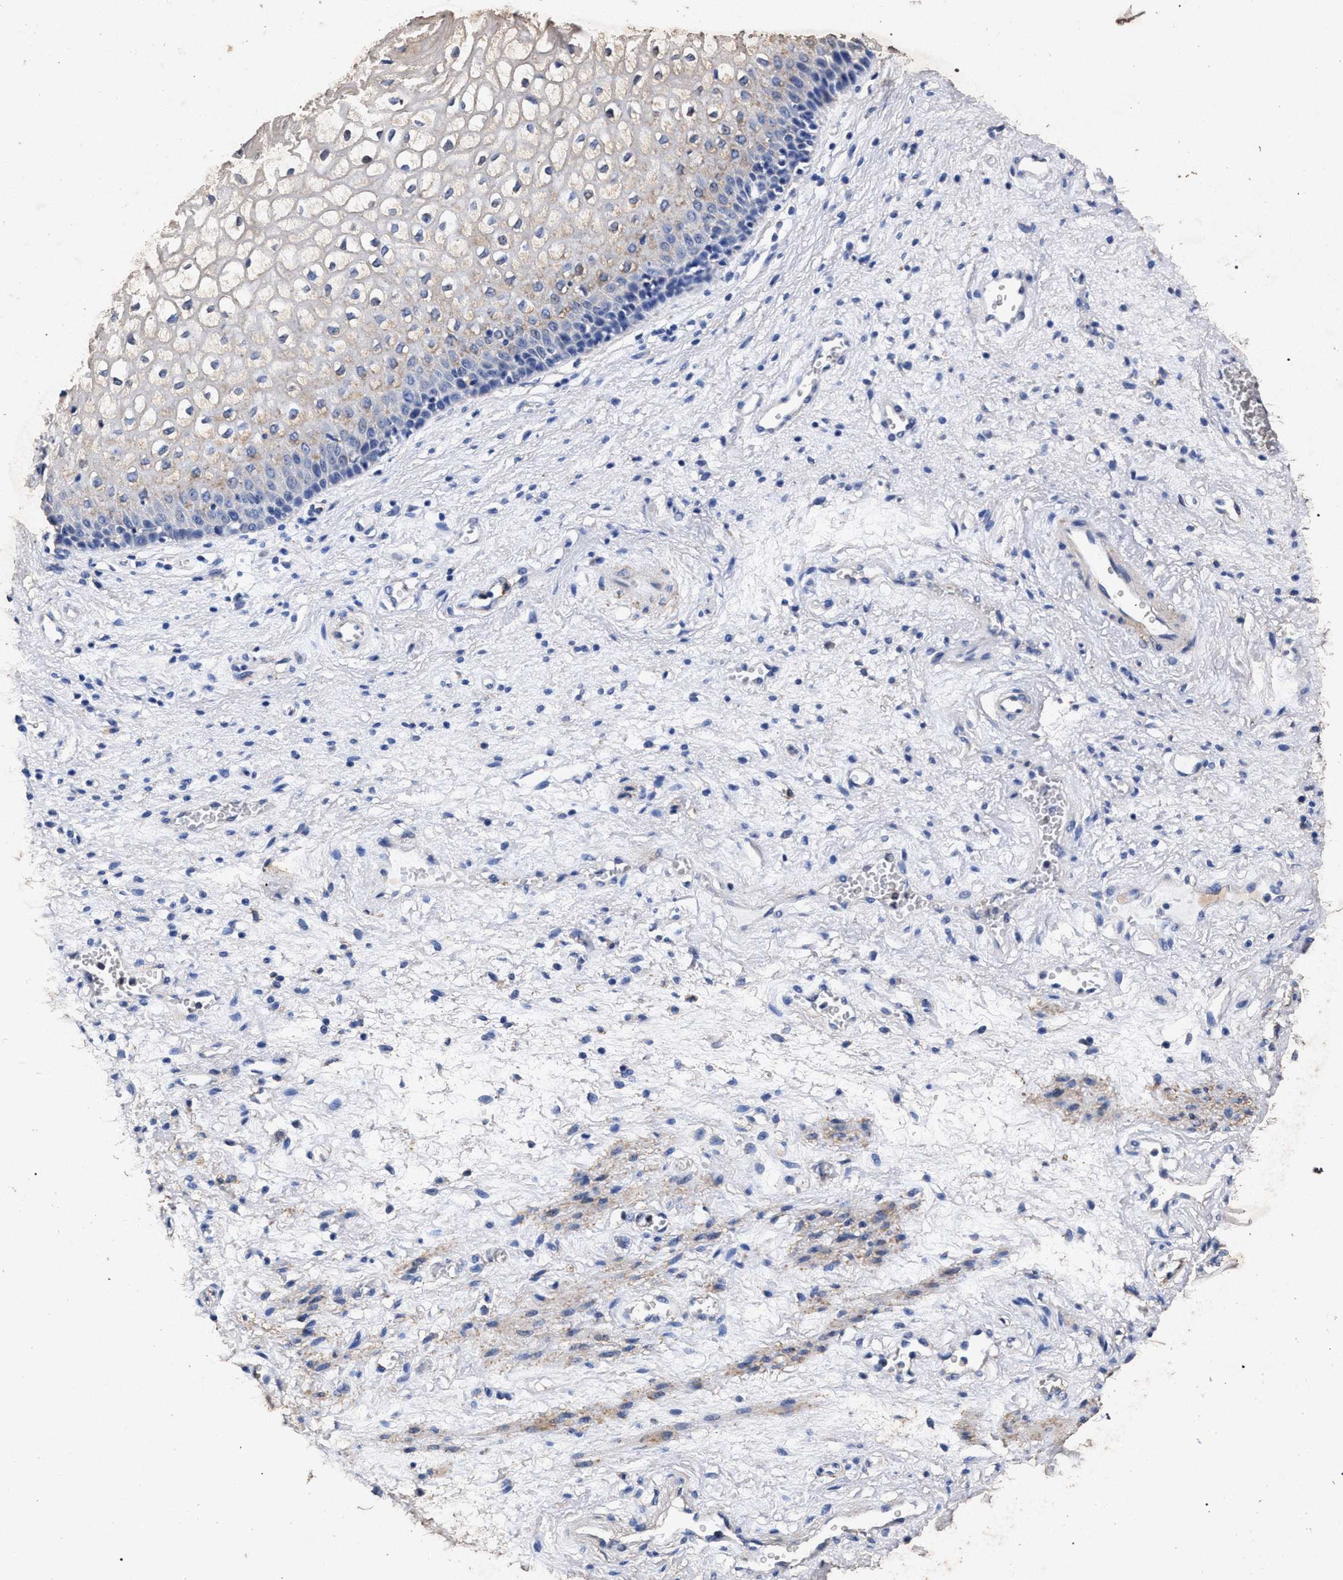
{"staining": {"intensity": "weak", "quantity": "<25%", "location": "cytoplasmic/membranous"}, "tissue": "vagina", "cell_type": "Squamous epithelial cells", "image_type": "normal", "snomed": [{"axis": "morphology", "description": "Normal tissue, NOS"}, {"axis": "topography", "description": "Vagina"}], "caption": "DAB immunohistochemical staining of benign vagina displays no significant positivity in squamous epithelial cells.", "gene": "ATP1A2", "patient": {"sex": "female", "age": 34}}